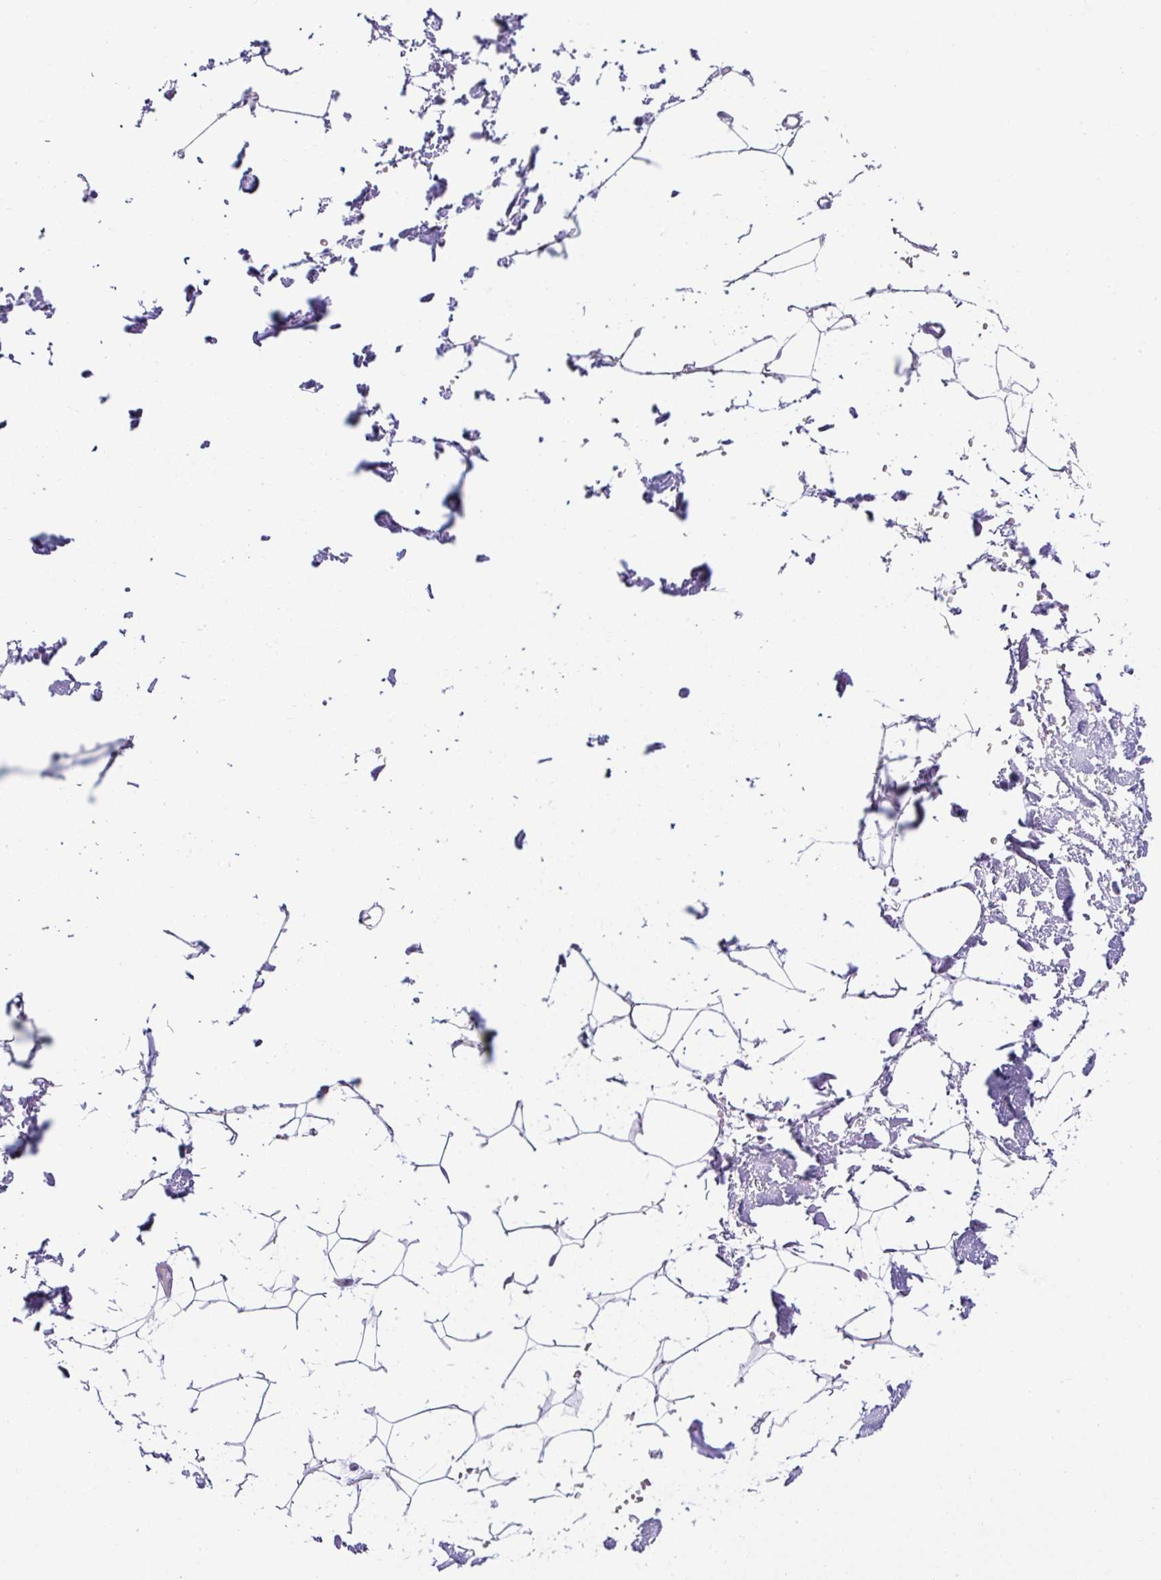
{"staining": {"intensity": "negative", "quantity": "none", "location": "none"}, "tissue": "adipose tissue", "cell_type": "Adipocytes", "image_type": "normal", "snomed": [{"axis": "morphology", "description": "Normal tissue, NOS"}, {"axis": "topography", "description": "Skin"}, {"axis": "topography", "description": "Peripheral nerve tissue"}], "caption": "The IHC photomicrograph has no significant expression in adipocytes of adipose tissue. (IHC, brightfield microscopy, high magnification).", "gene": "KRT12", "patient": {"sex": "female", "age": 56}}